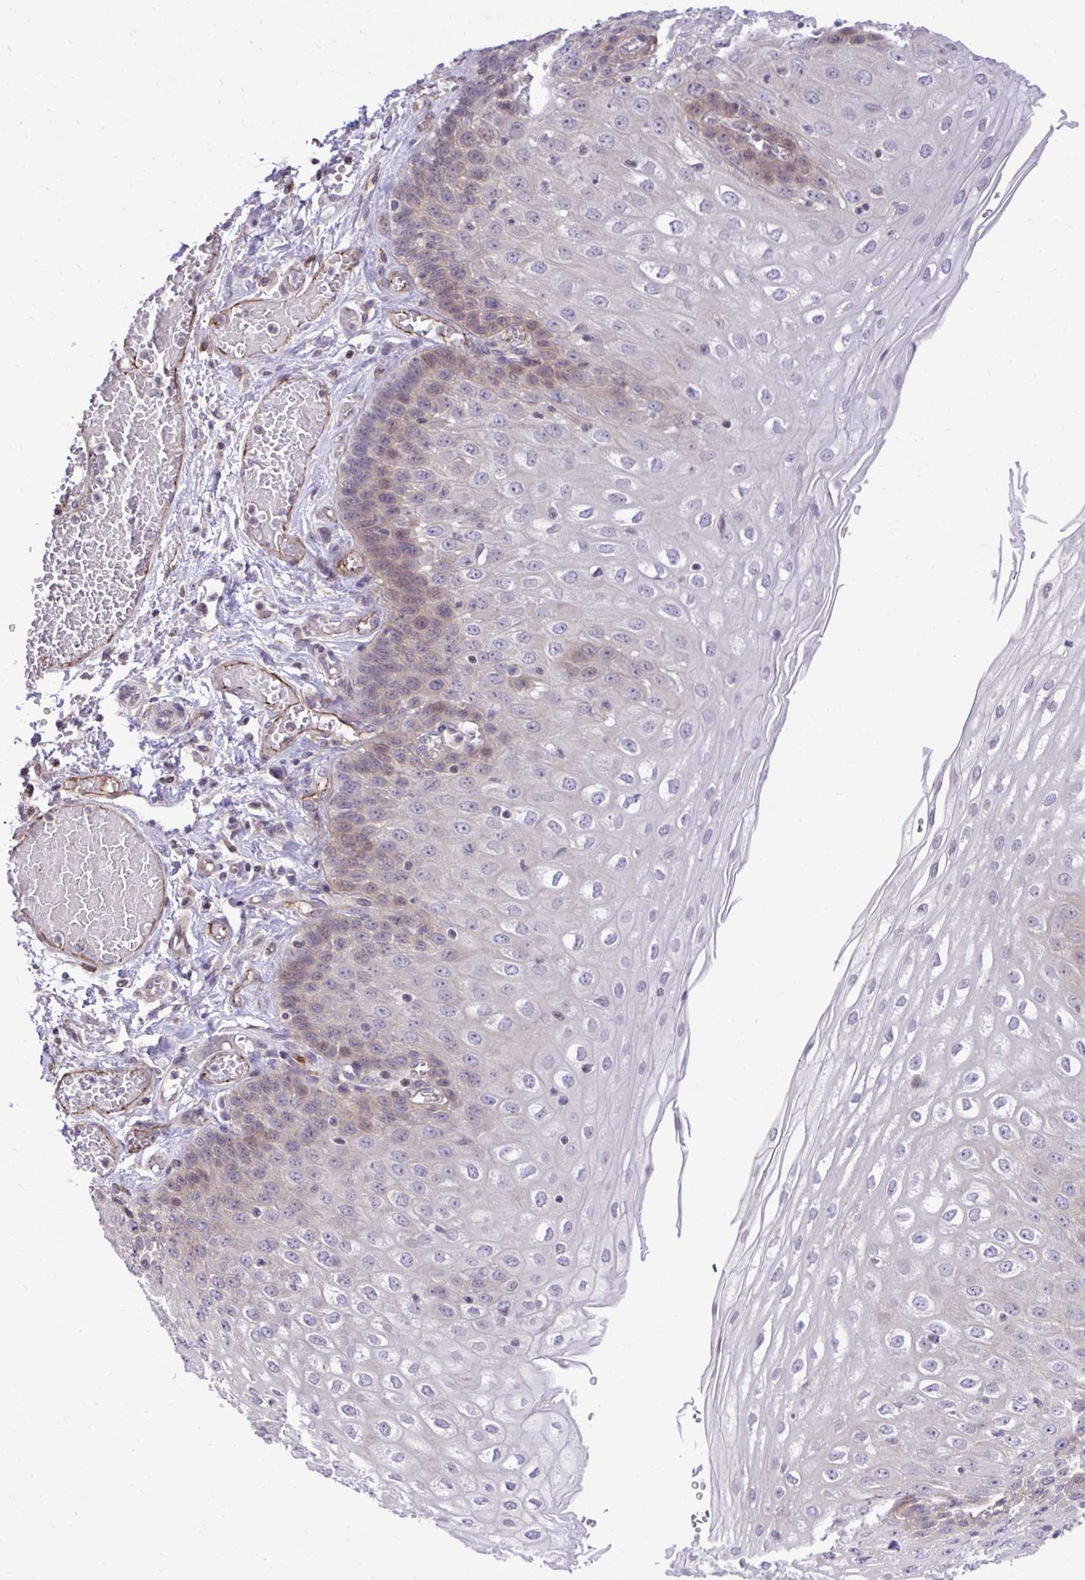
{"staining": {"intensity": "weak", "quantity": "25%-75%", "location": "cytoplasmic/membranous"}, "tissue": "esophagus", "cell_type": "Squamous epithelial cells", "image_type": "normal", "snomed": [{"axis": "morphology", "description": "Normal tissue, NOS"}, {"axis": "morphology", "description": "Adenocarcinoma, NOS"}, {"axis": "topography", "description": "Esophagus"}], "caption": "Immunohistochemical staining of benign esophagus displays weak cytoplasmic/membranous protein expression in approximately 25%-75% of squamous epithelial cells. Nuclei are stained in blue.", "gene": "METTL9", "patient": {"sex": "male", "age": 81}}